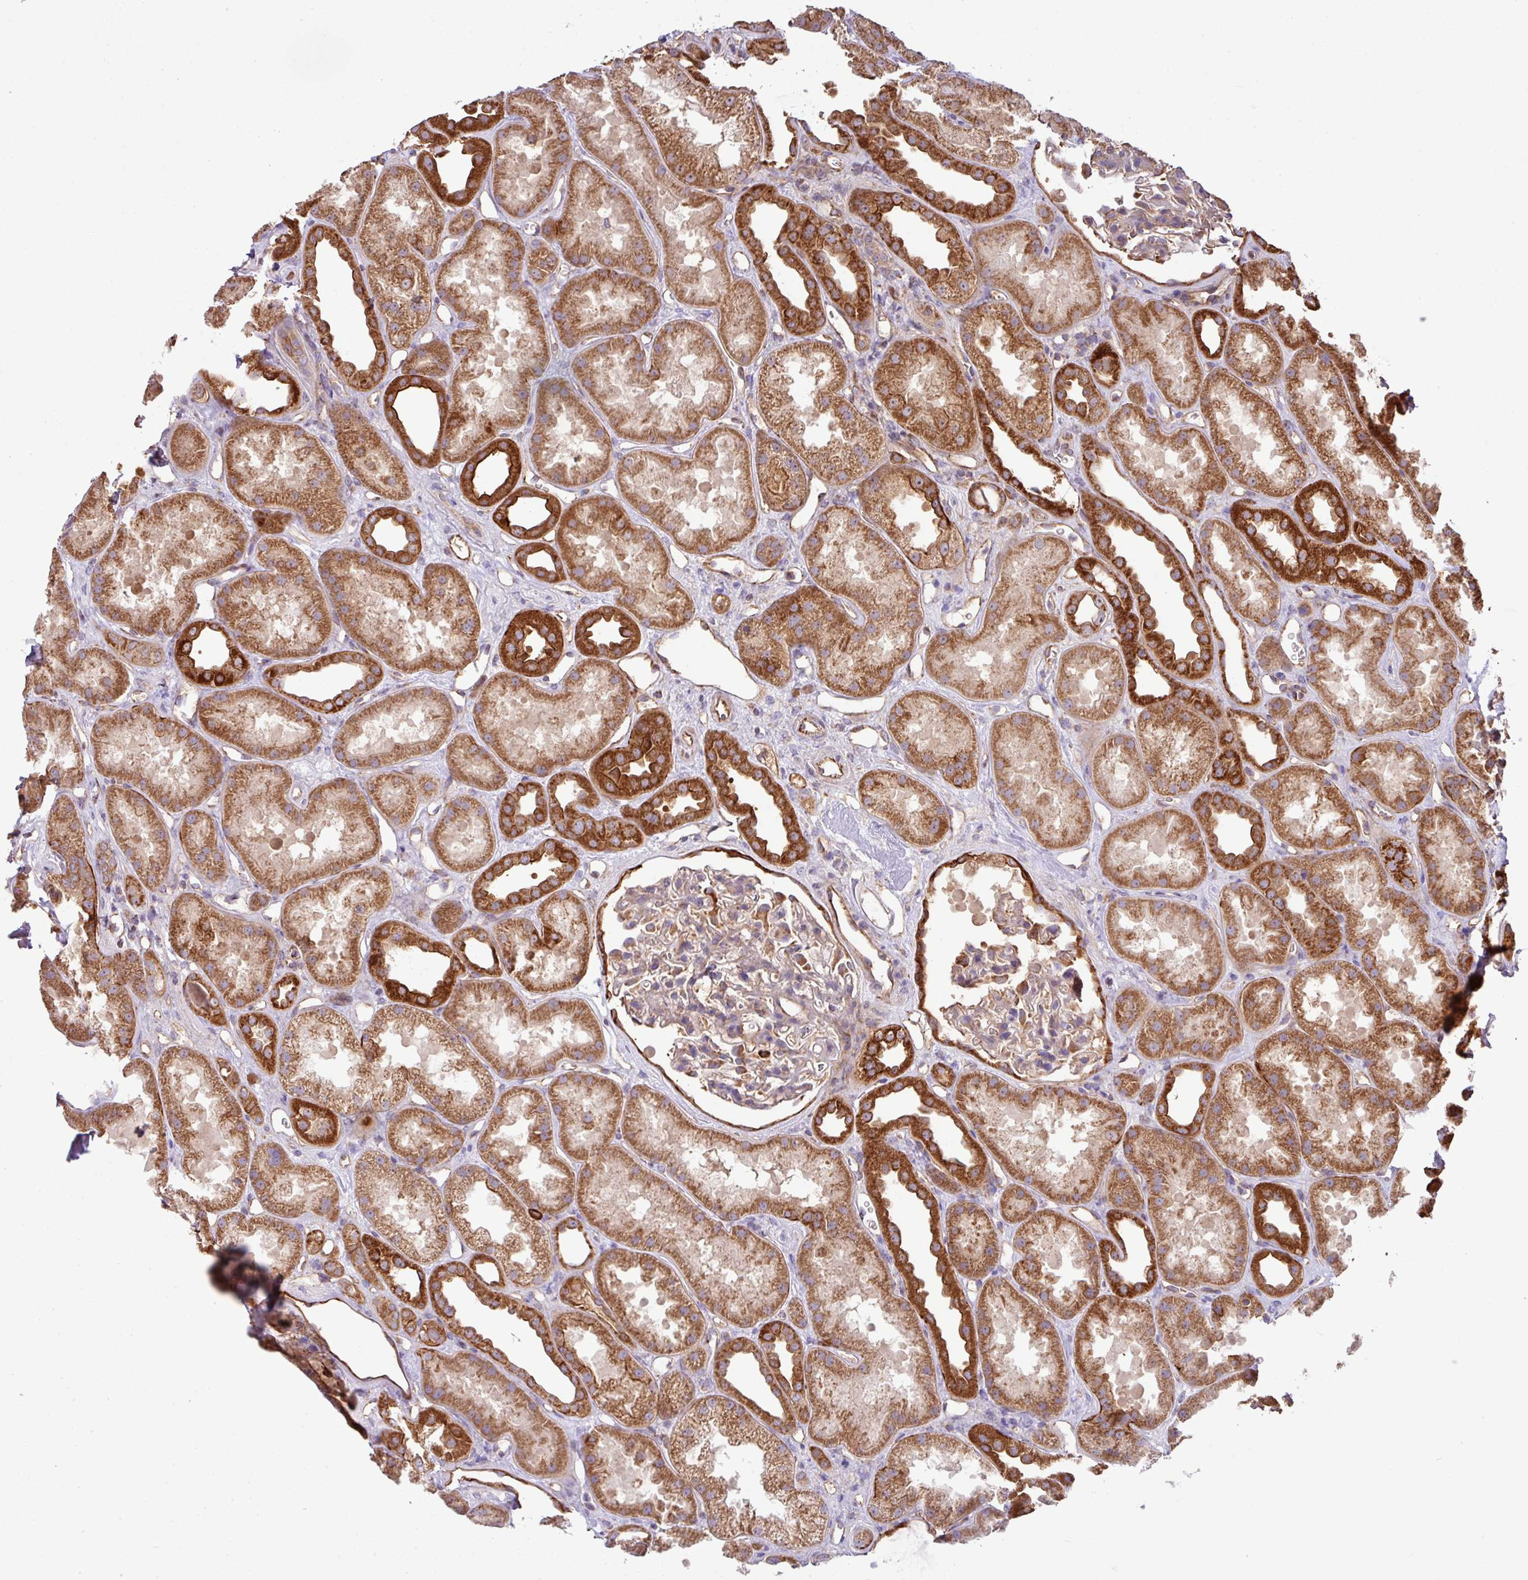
{"staining": {"intensity": "moderate", "quantity": "25%-75%", "location": "cytoplasmic/membranous"}, "tissue": "kidney", "cell_type": "Cells in glomeruli", "image_type": "normal", "snomed": [{"axis": "morphology", "description": "Normal tissue, NOS"}, {"axis": "topography", "description": "Kidney"}], "caption": "Protein staining of normal kidney displays moderate cytoplasmic/membranous staining in approximately 25%-75% of cells in glomeruli.", "gene": "LRRC53", "patient": {"sex": "male", "age": 61}}